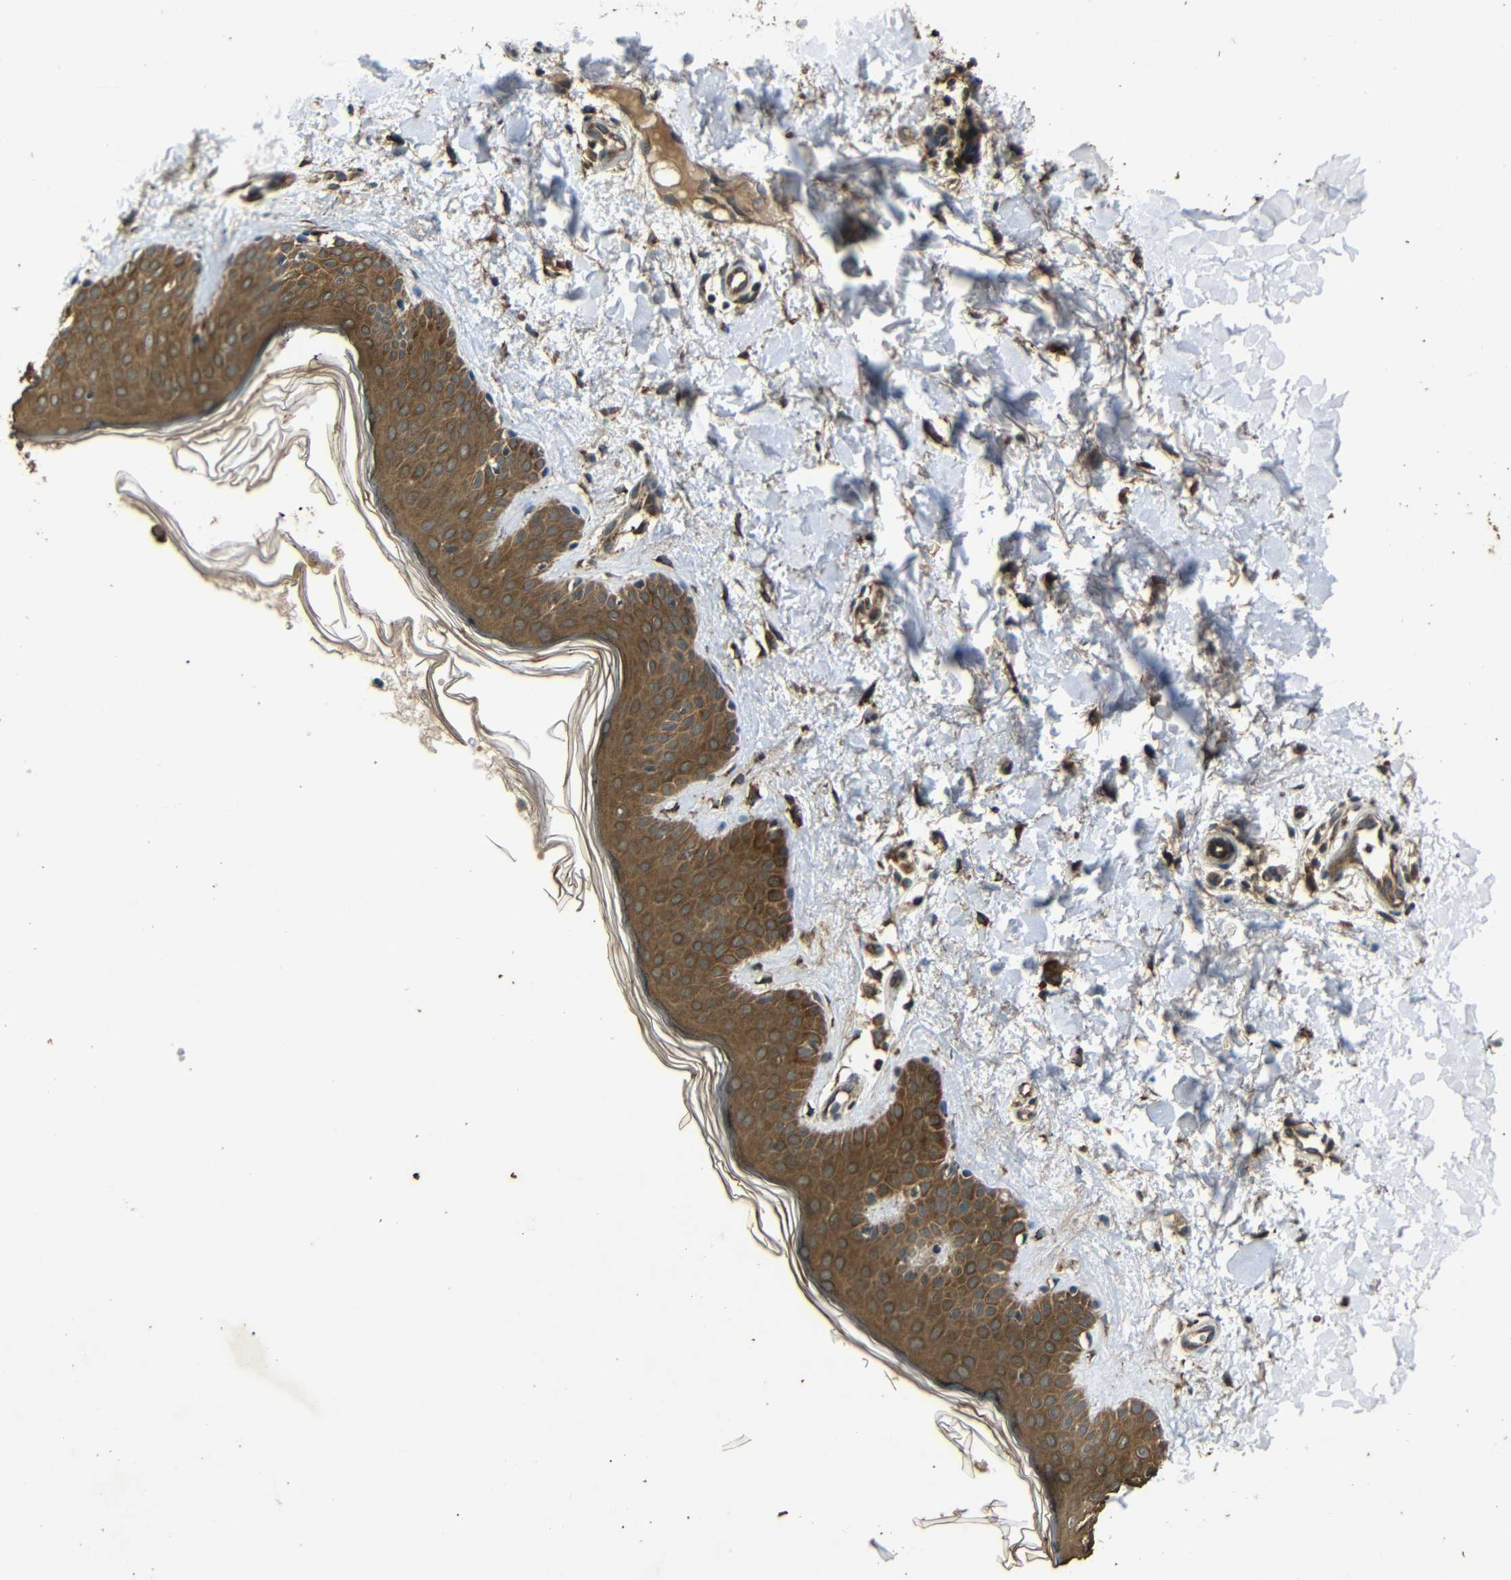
{"staining": {"intensity": "strong", "quantity": ">75%", "location": "cytoplasmic/membranous"}, "tissue": "skin", "cell_type": "Fibroblasts", "image_type": "normal", "snomed": [{"axis": "morphology", "description": "Normal tissue, NOS"}, {"axis": "topography", "description": "Skin"}], "caption": "Immunohistochemical staining of benign skin displays high levels of strong cytoplasmic/membranous expression in about >75% of fibroblasts. The staining was performed using DAB to visualize the protein expression in brown, while the nuclei were stained in blue with hematoxylin (Magnification: 20x).", "gene": "TRPC1", "patient": {"sex": "male", "age": 67}}